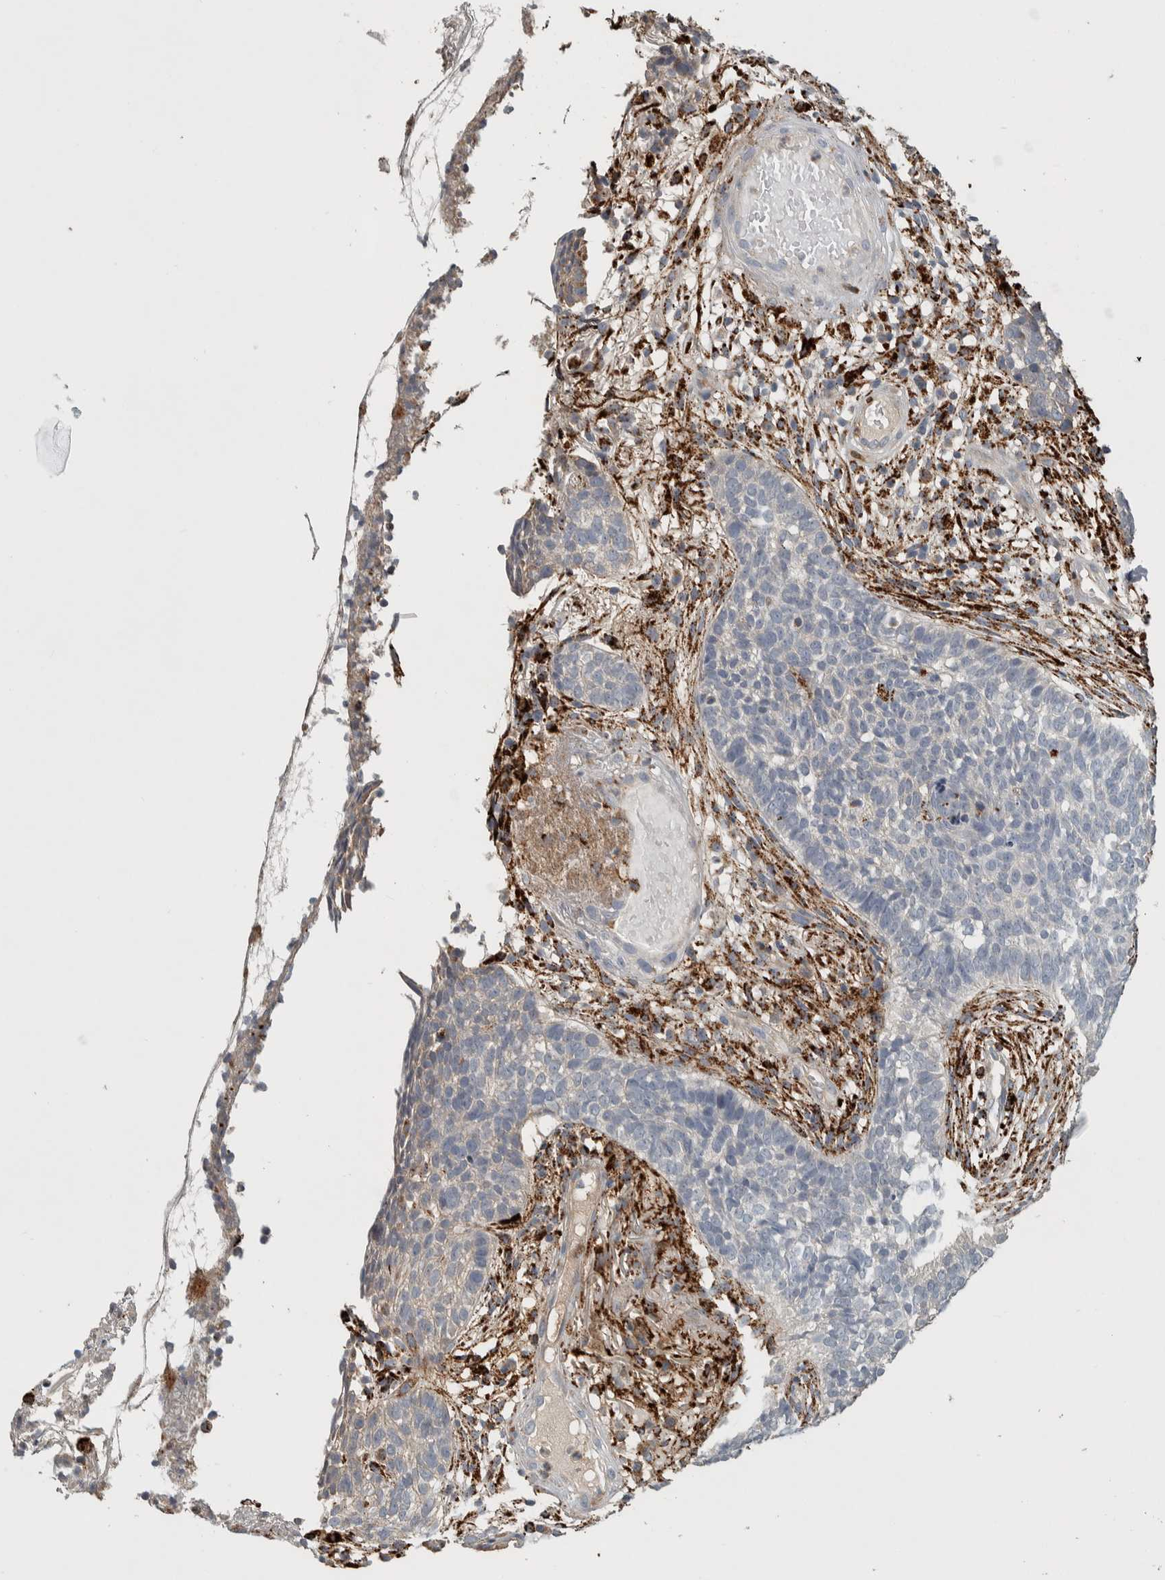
{"staining": {"intensity": "negative", "quantity": "none", "location": "none"}, "tissue": "skin cancer", "cell_type": "Tumor cells", "image_type": "cancer", "snomed": [{"axis": "morphology", "description": "Basal cell carcinoma"}, {"axis": "topography", "description": "Skin"}], "caption": "Immunohistochemistry (IHC) histopathology image of human skin basal cell carcinoma stained for a protein (brown), which shows no staining in tumor cells.", "gene": "FAM78A", "patient": {"sex": "male", "age": 85}}